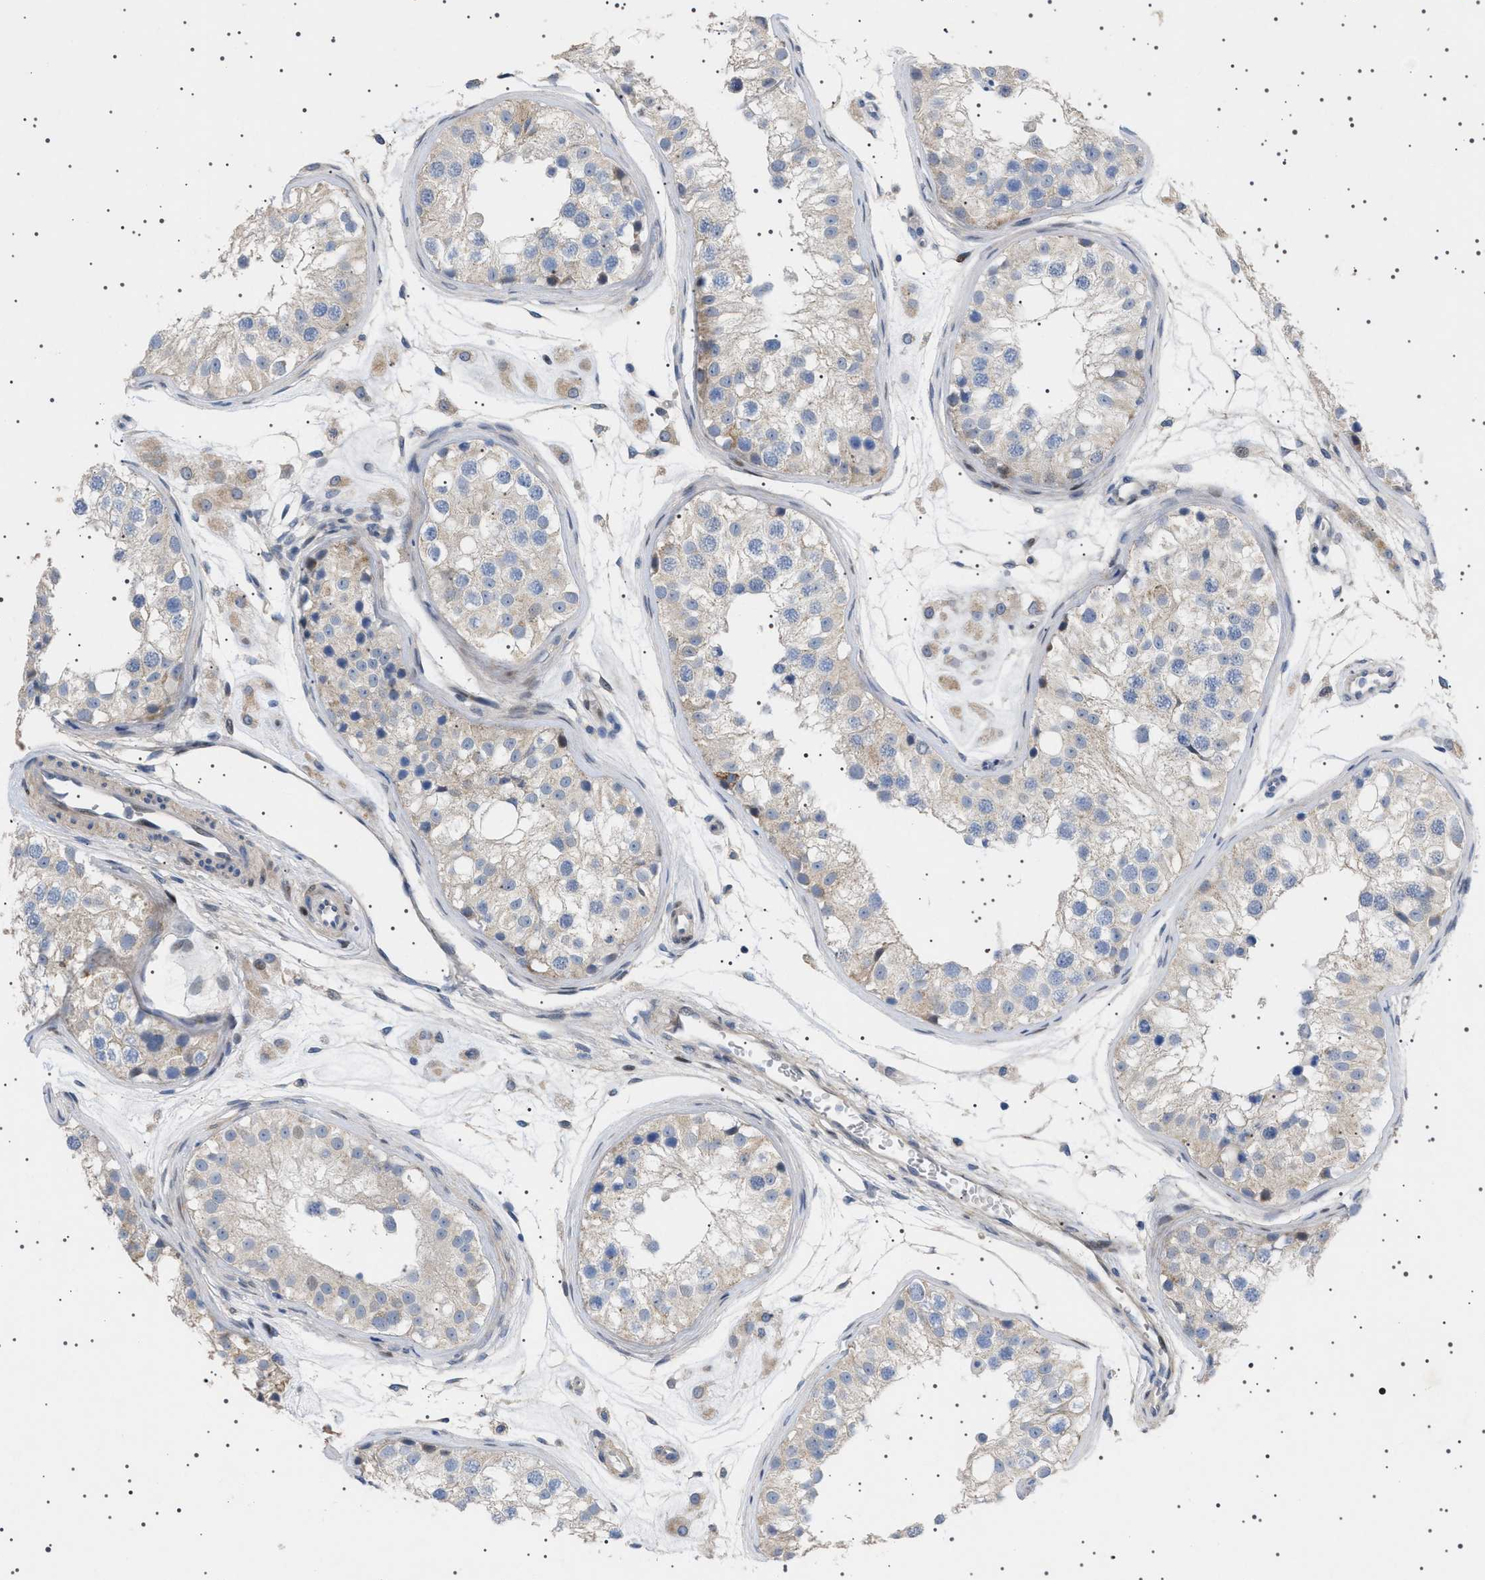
{"staining": {"intensity": "weak", "quantity": "<25%", "location": "cytoplasmic/membranous"}, "tissue": "testis", "cell_type": "Cells in seminiferous ducts", "image_type": "normal", "snomed": [{"axis": "morphology", "description": "Normal tissue, NOS"}, {"axis": "morphology", "description": "Adenocarcinoma, metastatic, NOS"}, {"axis": "topography", "description": "Testis"}], "caption": "Immunohistochemistry image of normal human testis stained for a protein (brown), which displays no staining in cells in seminiferous ducts. Brightfield microscopy of immunohistochemistry stained with DAB (brown) and hematoxylin (blue), captured at high magnification.", "gene": "HTR1A", "patient": {"sex": "male", "age": 26}}